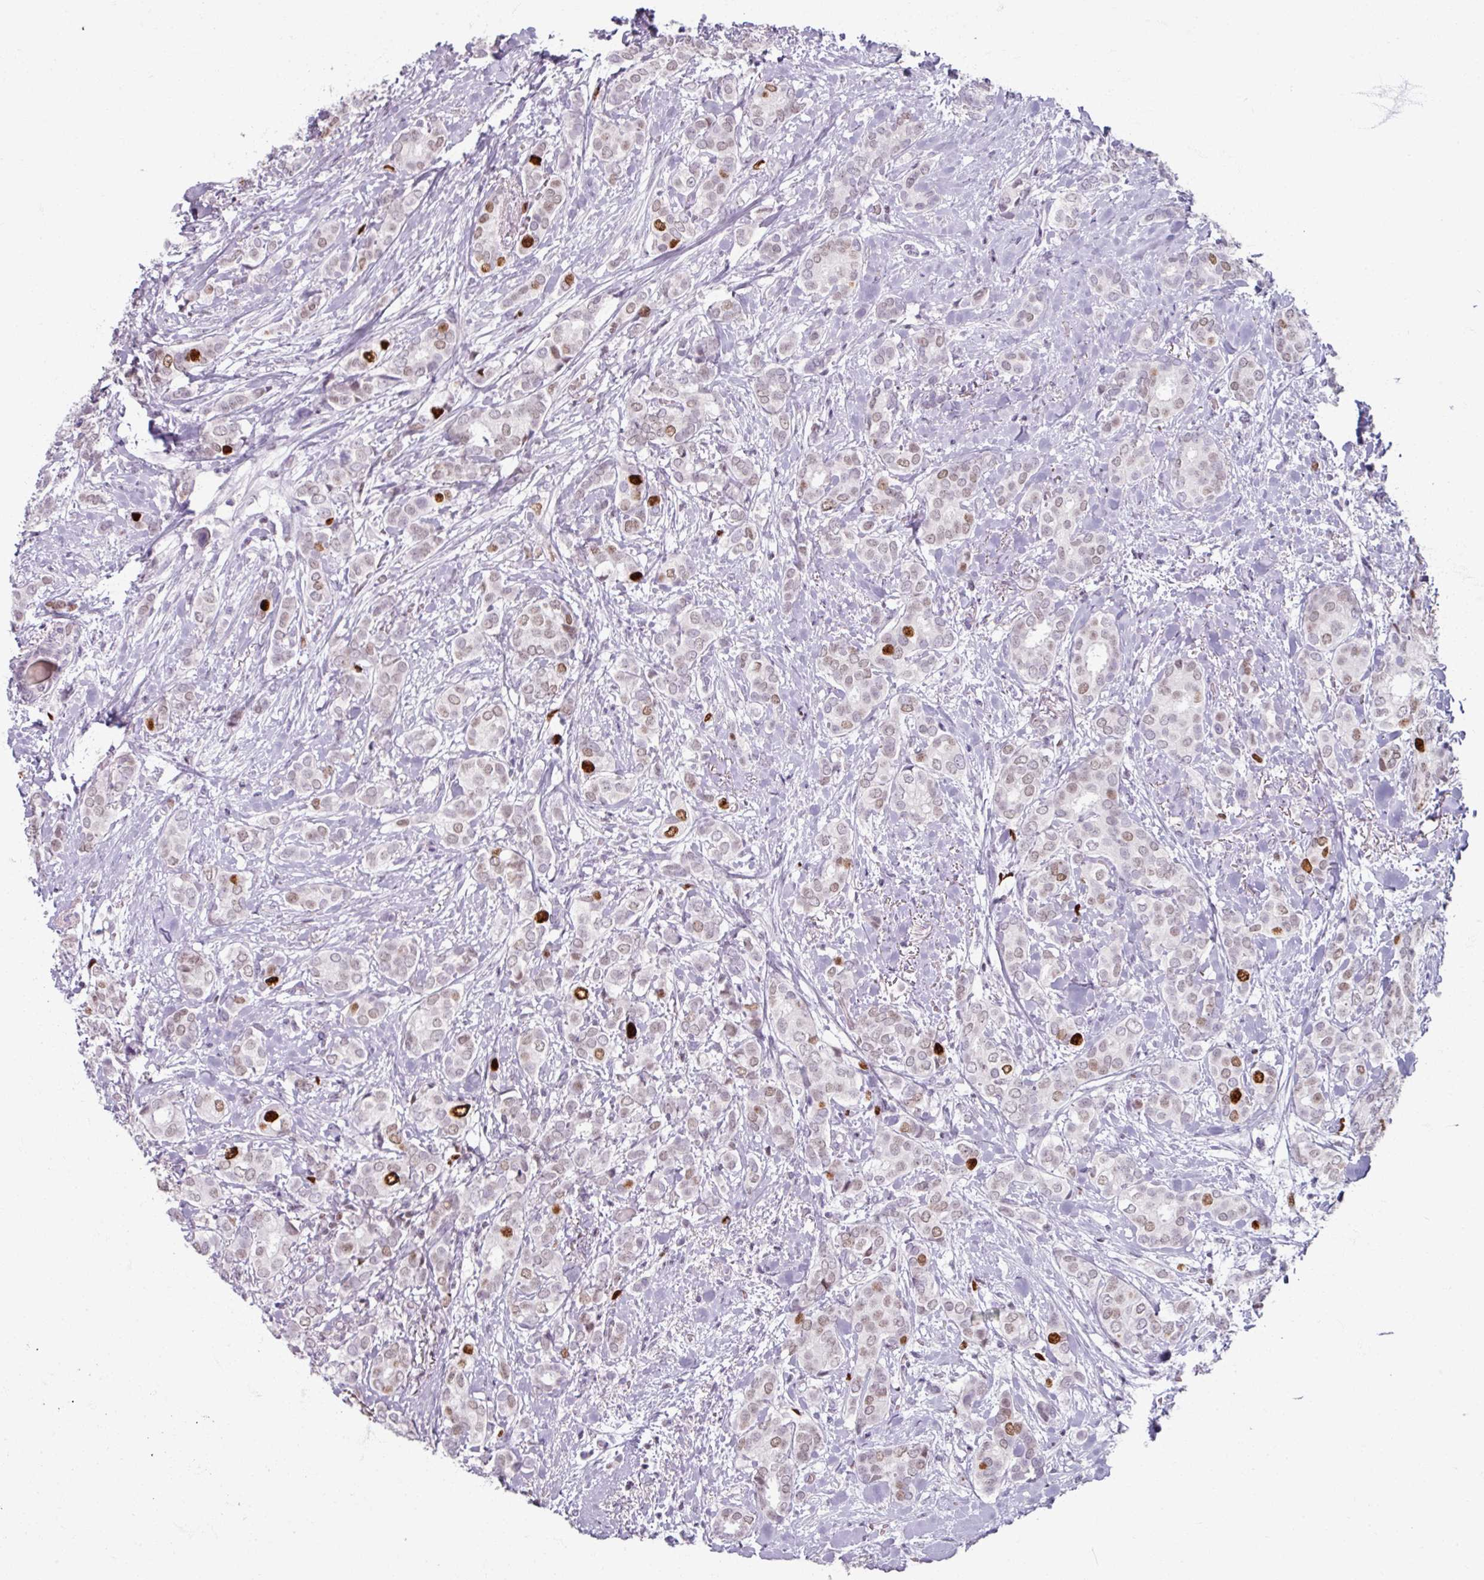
{"staining": {"intensity": "strong", "quantity": "<25%", "location": "nuclear"}, "tissue": "breast cancer", "cell_type": "Tumor cells", "image_type": "cancer", "snomed": [{"axis": "morphology", "description": "Duct carcinoma"}, {"axis": "topography", "description": "Breast"}], "caption": "About <25% of tumor cells in breast cancer (invasive ductal carcinoma) reveal strong nuclear protein staining as visualized by brown immunohistochemical staining.", "gene": "ATAD2", "patient": {"sex": "female", "age": 73}}